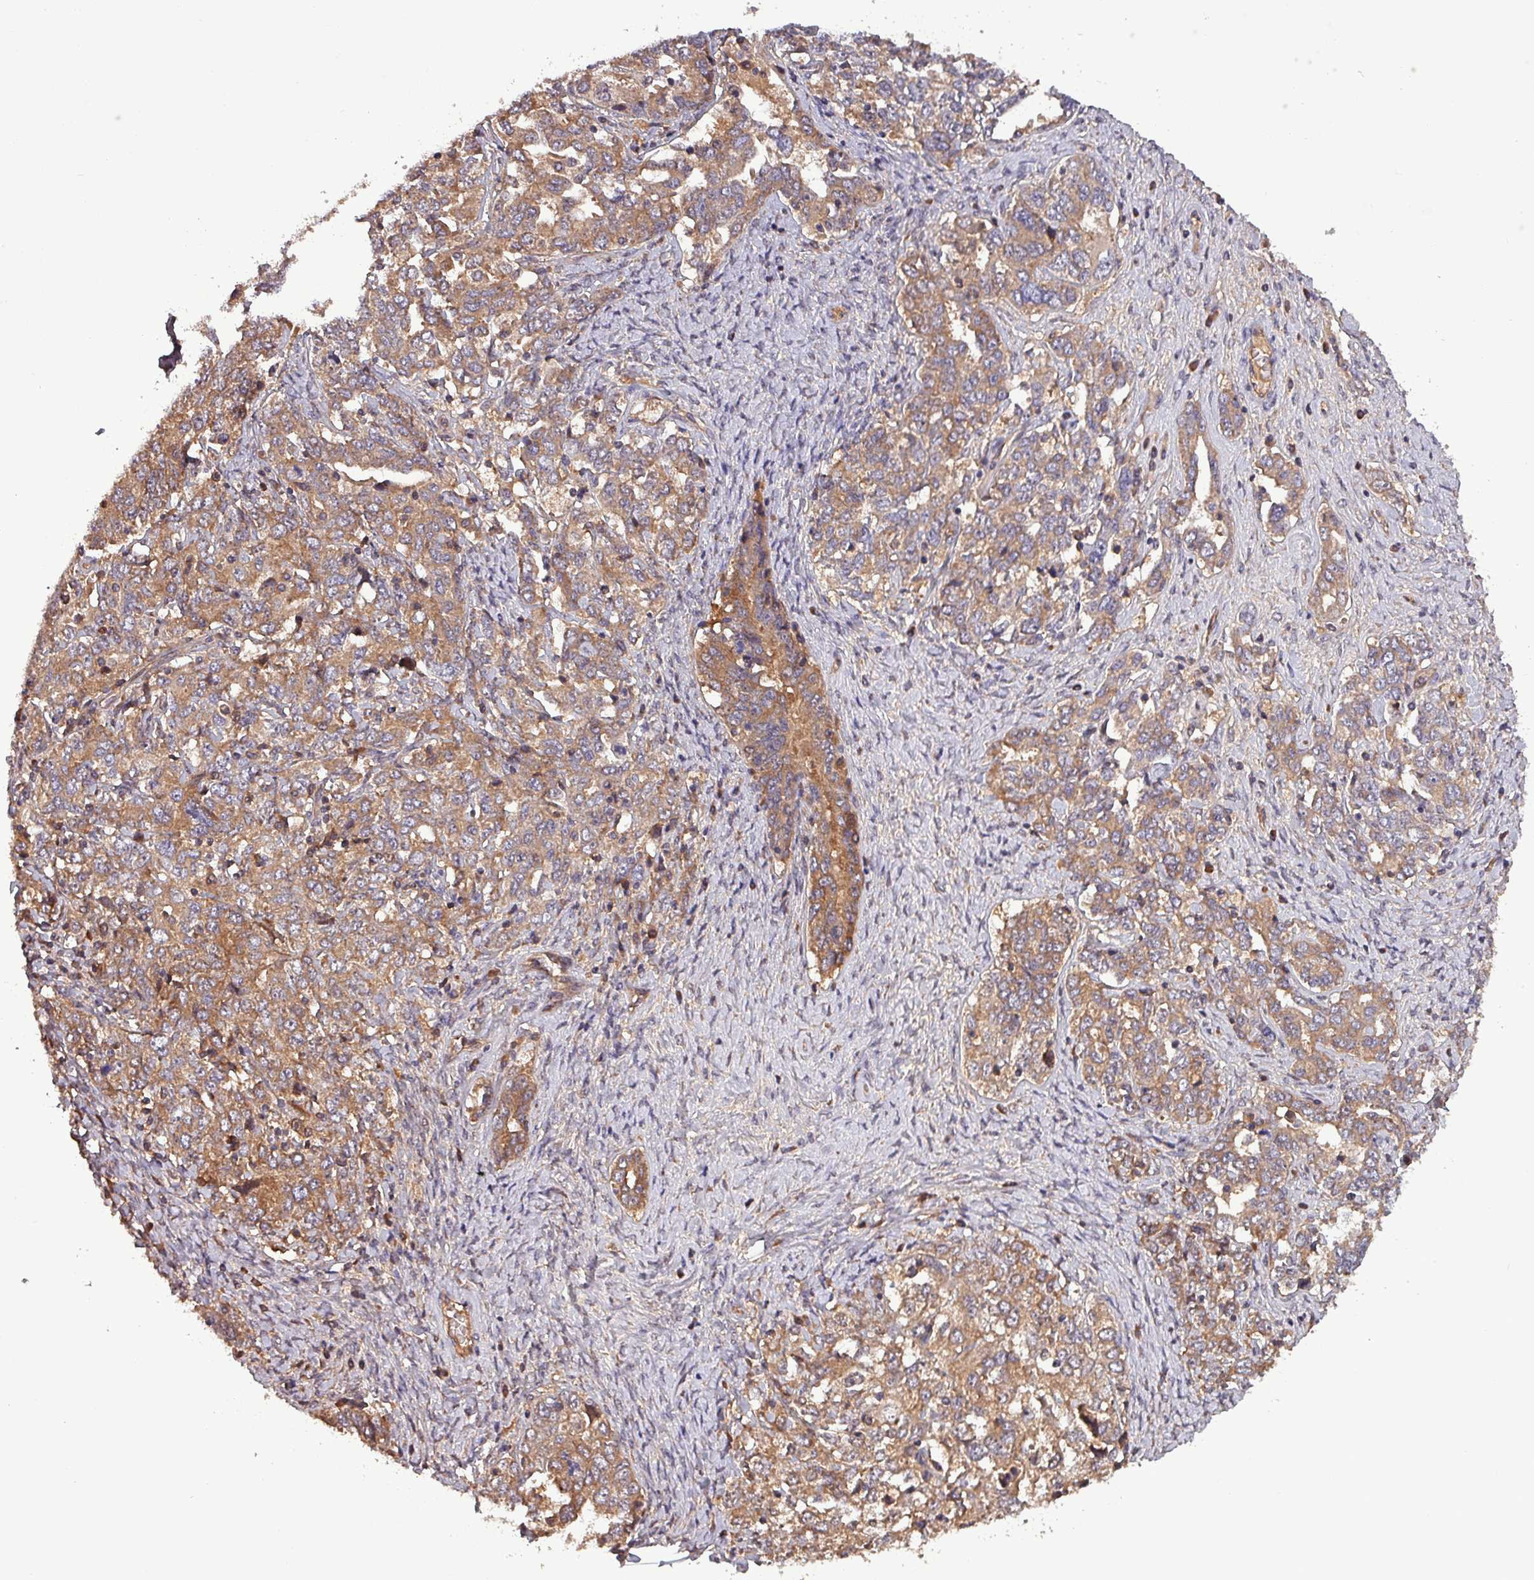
{"staining": {"intensity": "moderate", "quantity": ">75%", "location": "cytoplasmic/membranous"}, "tissue": "ovarian cancer", "cell_type": "Tumor cells", "image_type": "cancer", "snomed": [{"axis": "morphology", "description": "Carcinoma, endometroid"}, {"axis": "topography", "description": "Ovary"}], "caption": "The image demonstrates staining of ovarian cancer (endometroid carcinoma), revealing moderate cytoplasmic/membranous protein positivity (brown color) within tumor cells.", "gene": "PAFAH1B2", "patient": {"sex": "female", "age": 62}}